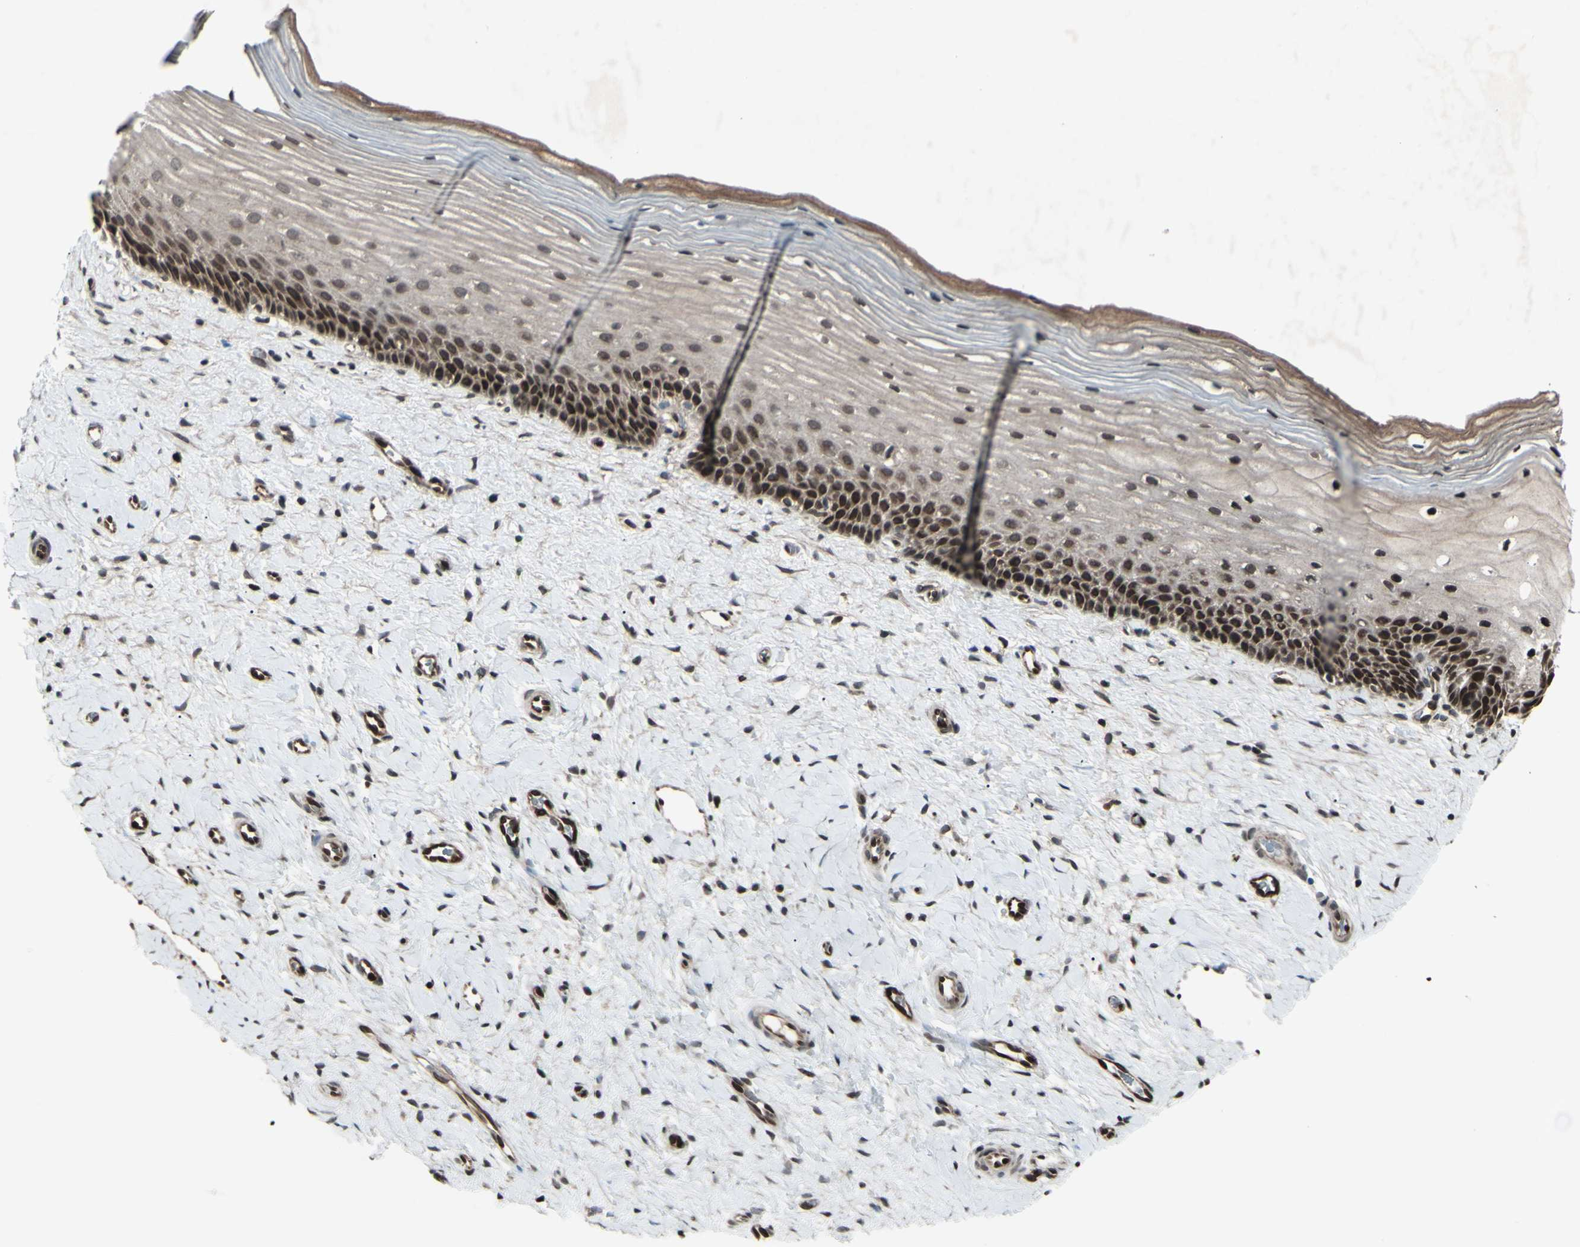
{"staining": {"intensity": "strong", "quantity": ">75%", "location": "nuclear"}, "tissue": "cervix", "cell_type": "Glandular cells", "image_type": "normal", "snomed": [{"axis": "morphology", "description": "Normal tissue, NOS"}, {"axis": "topography", "description": "Cervix"}], "caption": "Immunohistochemistry of unremarkable human cervix shows high levels of strong nuclear expression in about >75% of glandular cells. The protein of interest is shown in brown color, while the nuclei are stained blue.", "gene": "MLF2", "patient": {"sex": "female", "age": 39}}